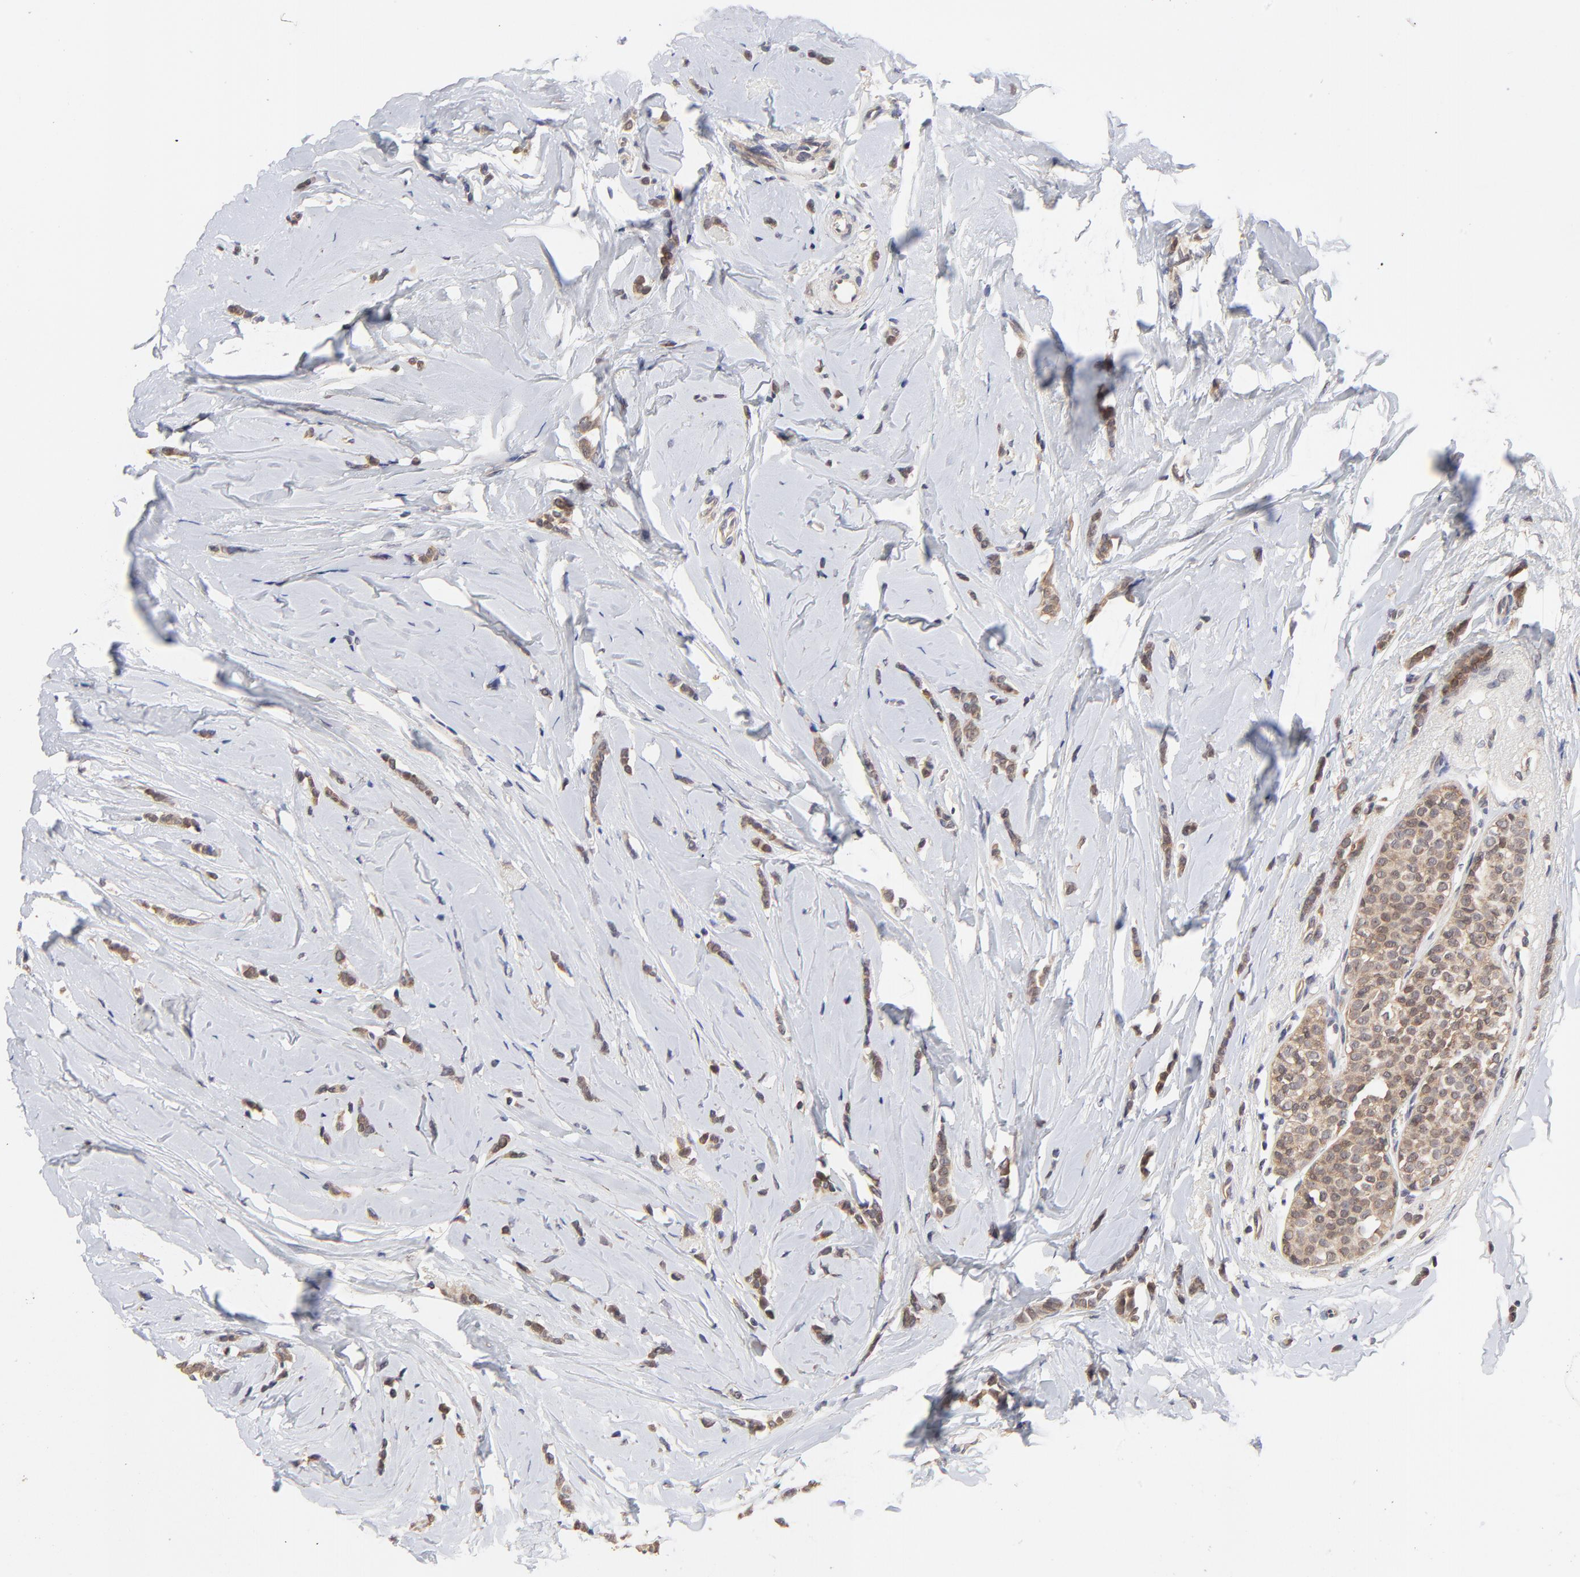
{"staining": {"intensity": "weak", "quantity": ">75%", "location": "cytoplasmic/membranous"}, "tissue": "breast cancer", "cell_type": "Tumor cells", "image_type": "cancer", "snomed": [{"axis": "morphology", "description": "Lobular carcinoma"}, {"axis": "topography", "description": "Breast"}], "caption": "Breast cancer stained with a brown dye displays weak cytoplasmic/membranous positive positivity in approximately >75% of tumor cells.", "gene": "PCMT1", "patient": {"sex": "female", "age": 64}}